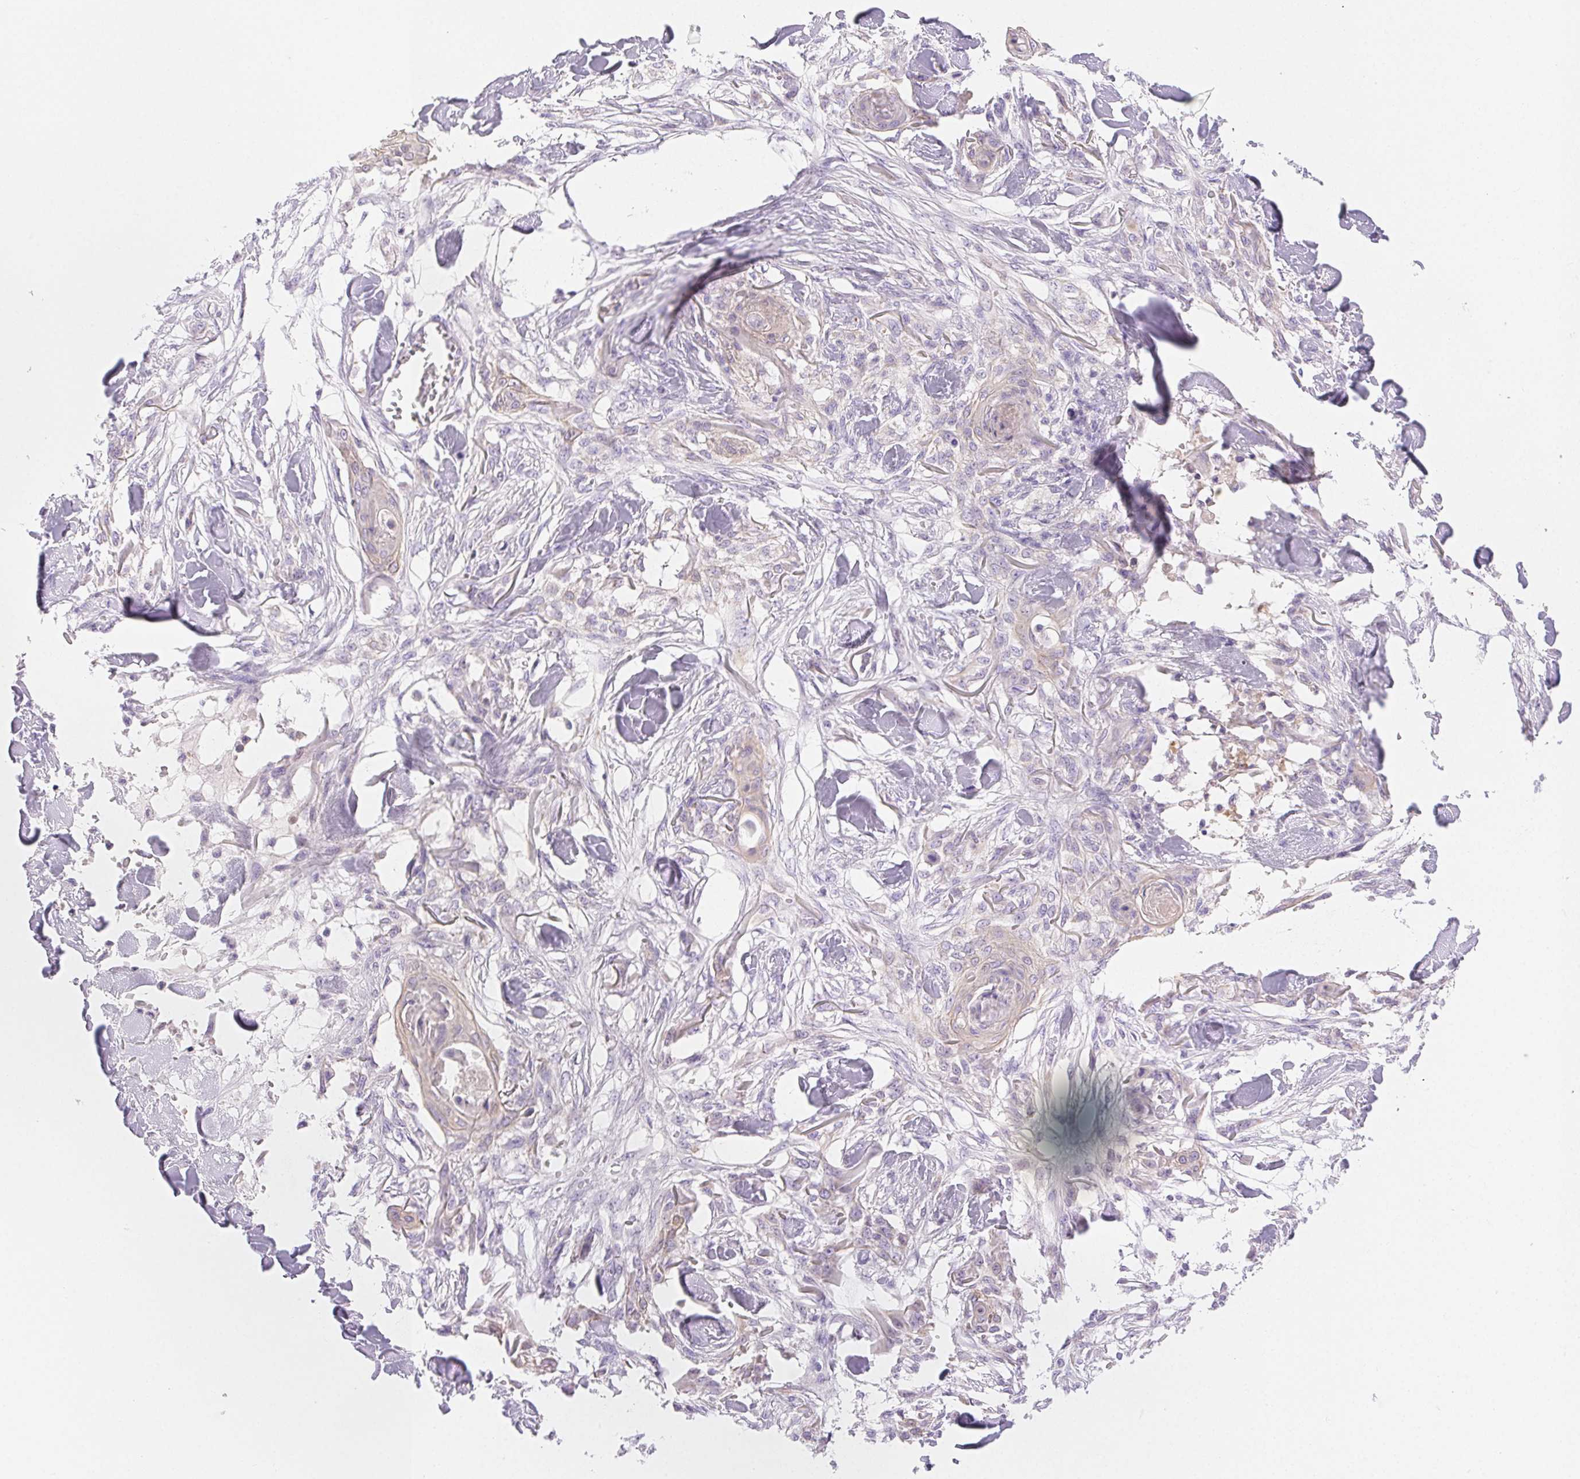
{"staining": {"intensity": "negative", "quantity": "none", "location": "none"}, "tissue": "skin cancer", "cell_type": "Tumor cells", "image_type": "cancer", "snomed": [{"axis": "morphology", "description": "Squamous cell carcinoma, NOS"}, {"axis": "topography", "description": "Skin"}], "caption": "Tumor cells are negative for protein expression in human skin squamous cell carcinoma. Brightfield microscopy of immunohistochemistry (IHC) stained with DAB (3,3'-diaminobenzidine) (brown) and hematoxylin (blue), captured at high magnification.", "gene": "FGA", "patient": {"sex": "female", "age": 59}}